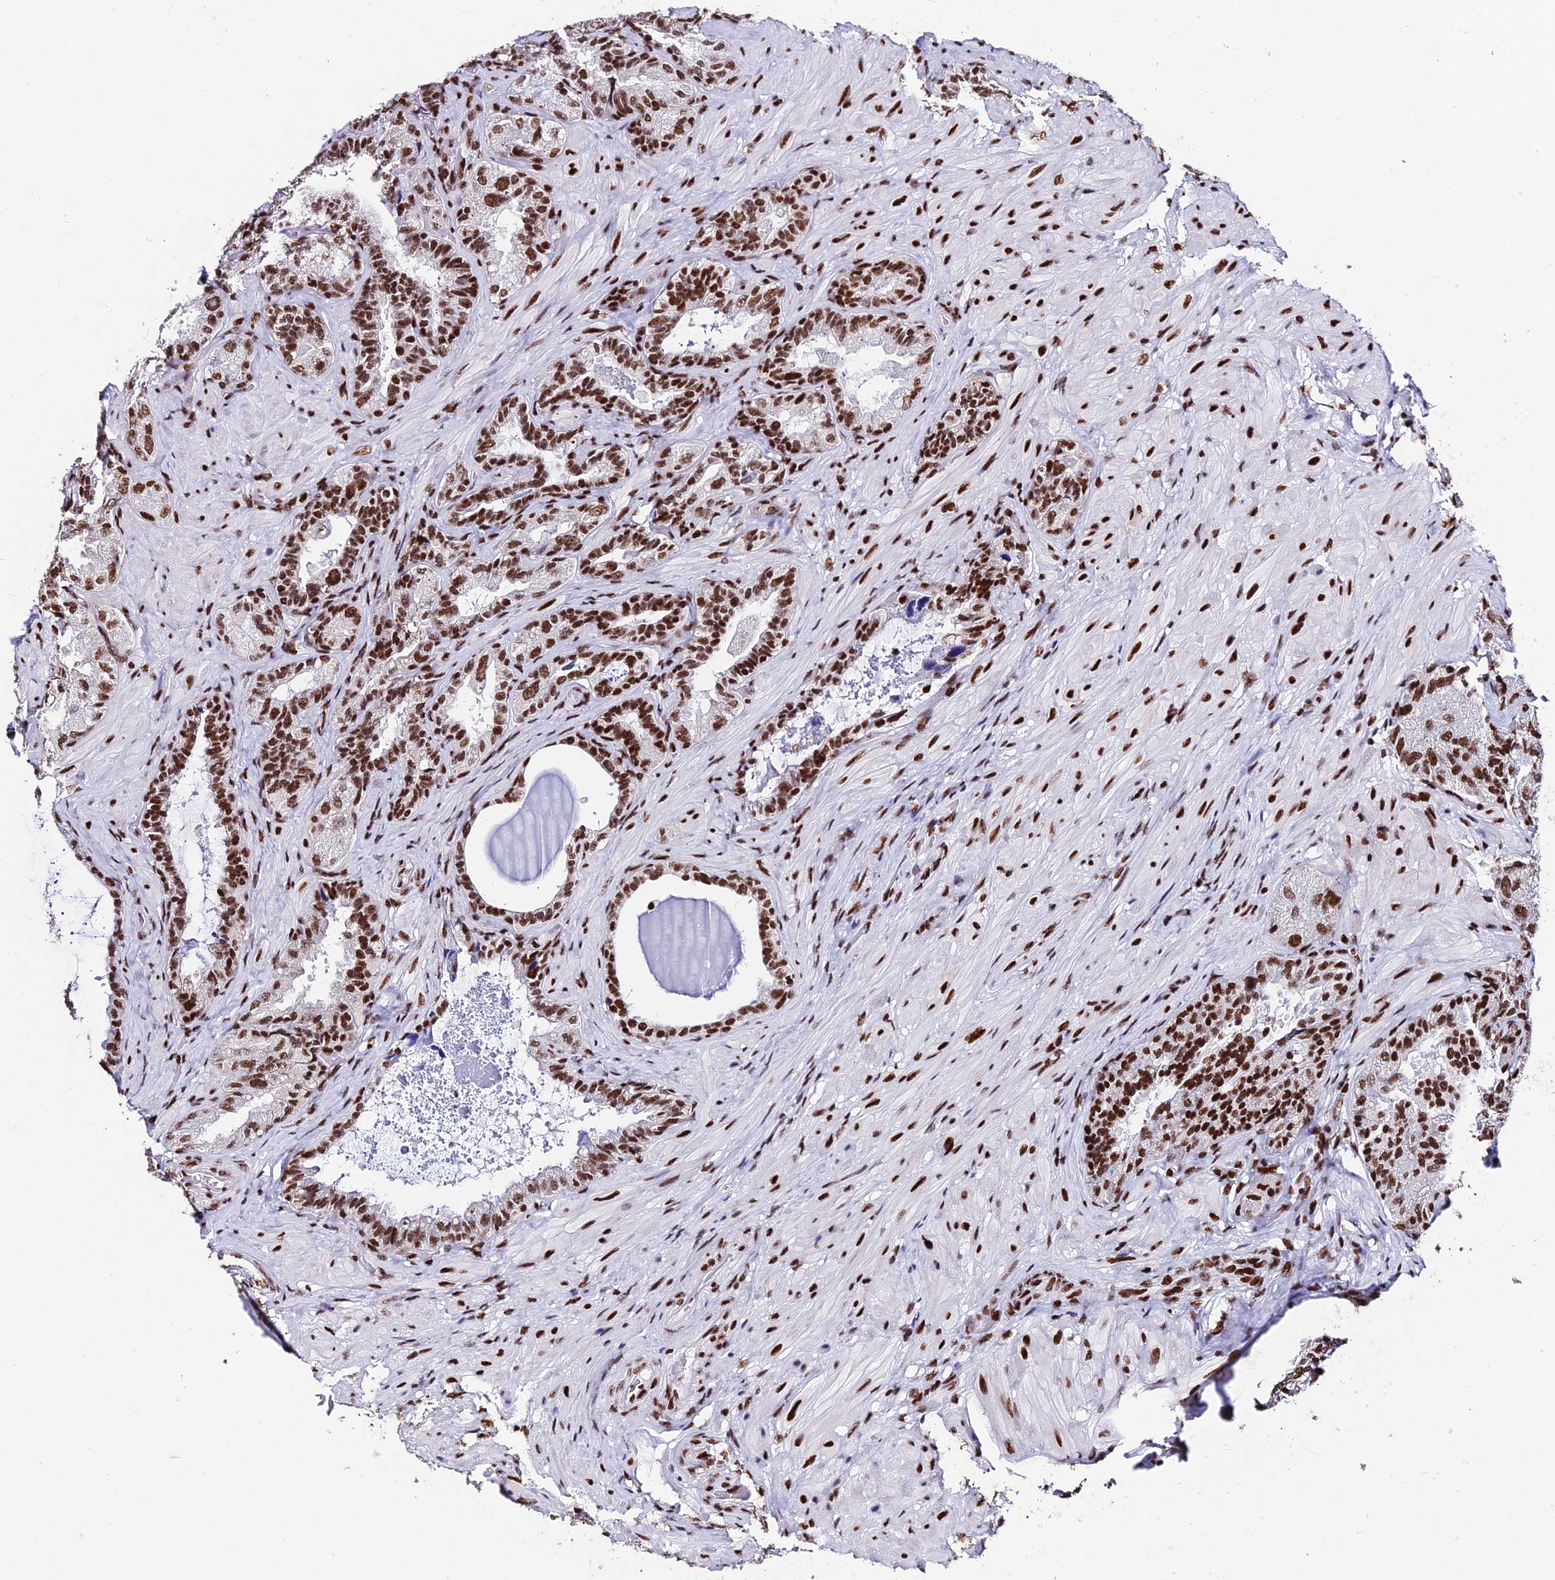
{"staining": {"intensity": "strong", "quantity": ">75%", "location": "nuclear"}, "tissue": "seminal vesicle", "cell_type": "Glandular cells", "image_type": "normal", "snomed": [{"axis": "morphology", "description": "Normal tissue, NOS"}, {"axis": "topography", "description": "Prostate and seminal vesicle, NOS"}, {"axis": "topography", "description": "Prostate"}, {"axis": "topography", "description": "Seminal veicle"}], "caption": "Human seminal vesicle stained with a brown dye shows strong nuclear positive positivity in approximately >75% of glandular cells.", "gene": "HNRNPH1", "patient": {"sex": "male", "age": 67}}